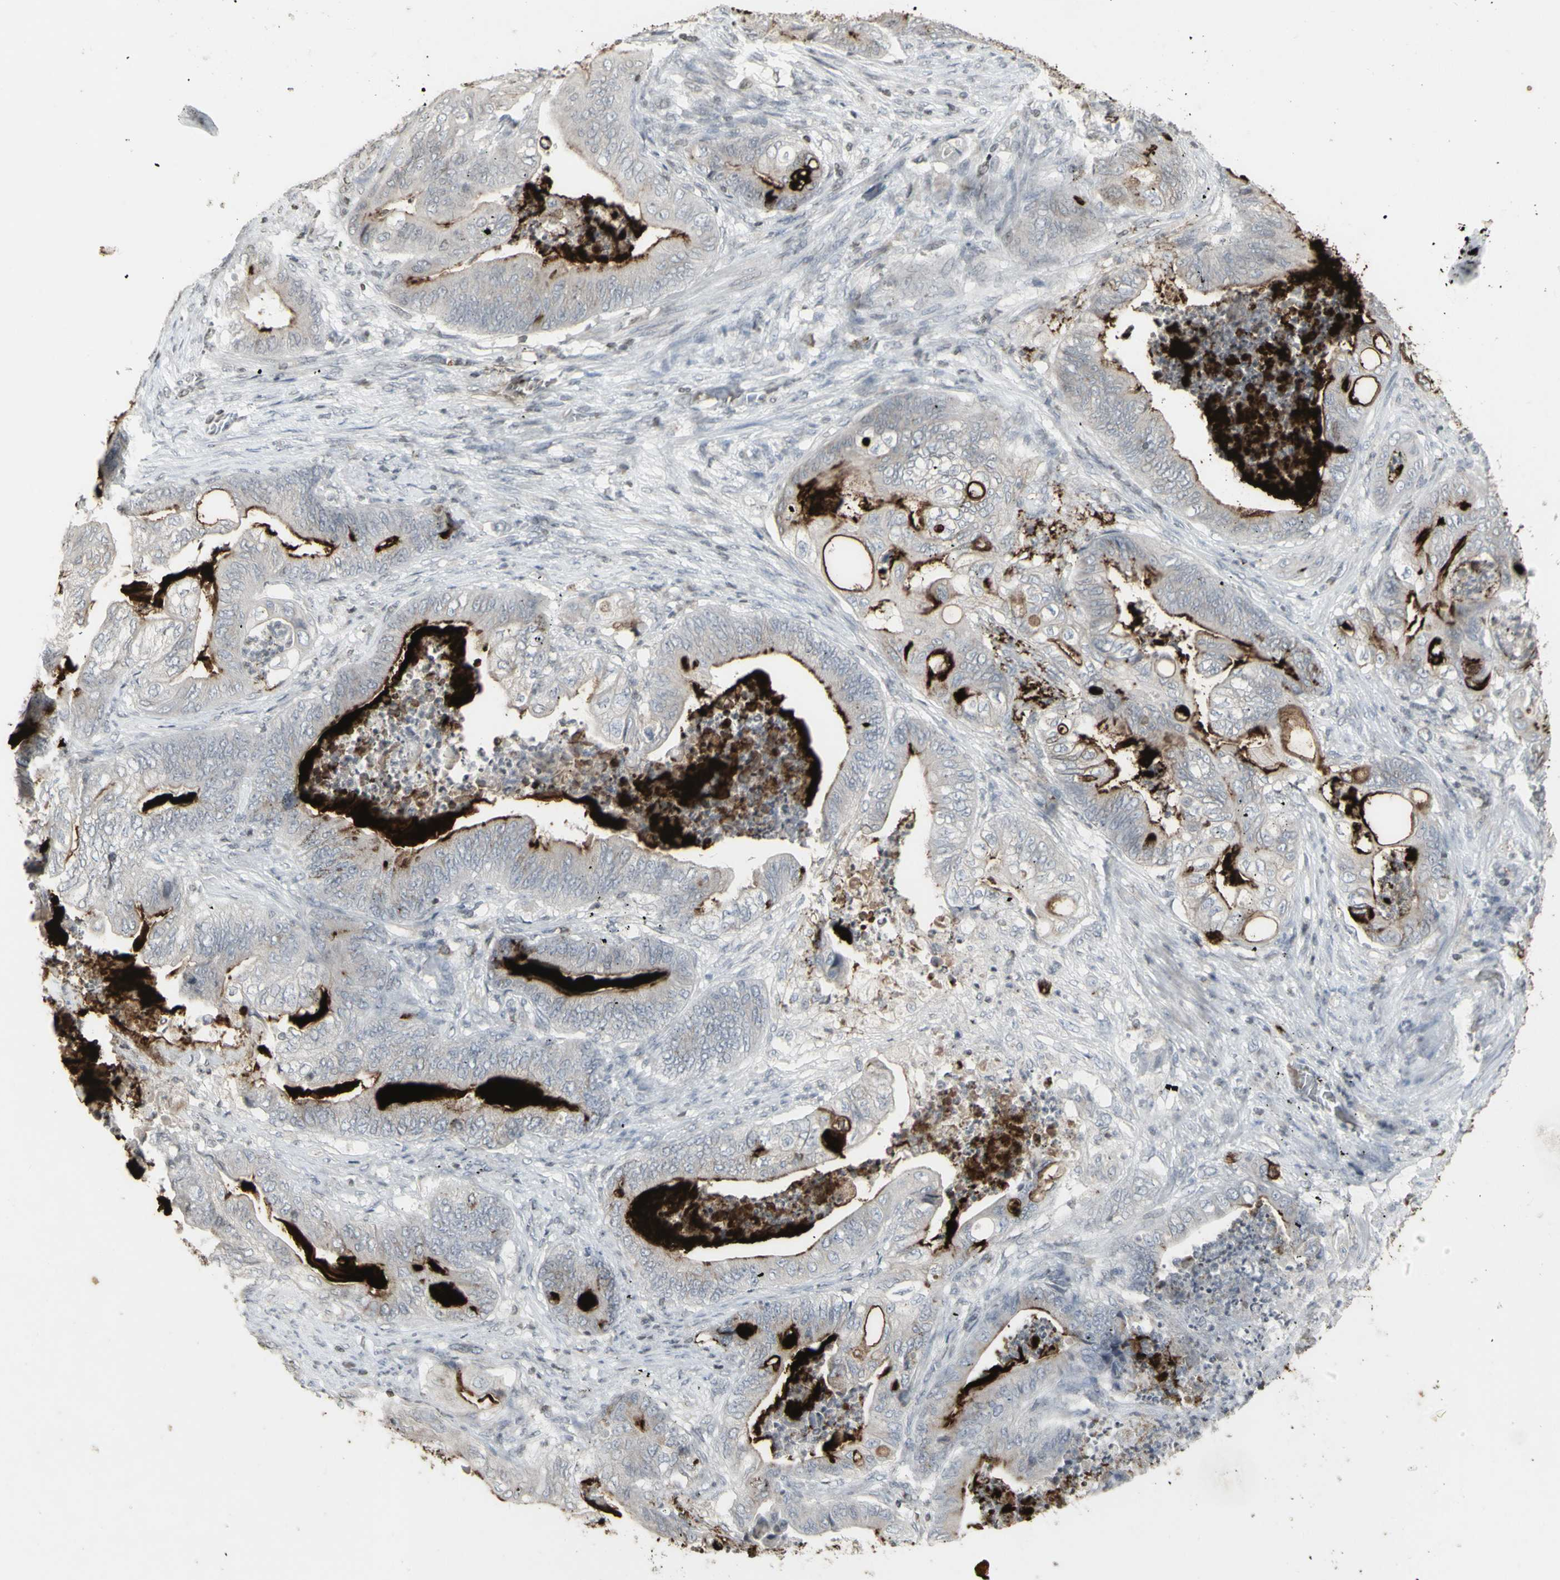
{"staining": {"intensity": "strong", "quantity": "<25%", "location": "cytoplasmic/membranous"}, "tissue": "stomach cancer", "cell_type": "Tumor cells", "image_type": "cancer", "snomed": [{"axis": "morphology", "description": "Adenocarcinoma, NOS"}, {"axis": "topography", "description": "Stomach"}], "caption": "About <25% of tumor cells in human stomach cancer (adenocarcinoma) demonstrate strong cytoplasmic/membranous protein expression as visualized by brown immunohistochemical staining.", "gene": "MUC5AC", "patient": {"sex": "female", "age": 73}}